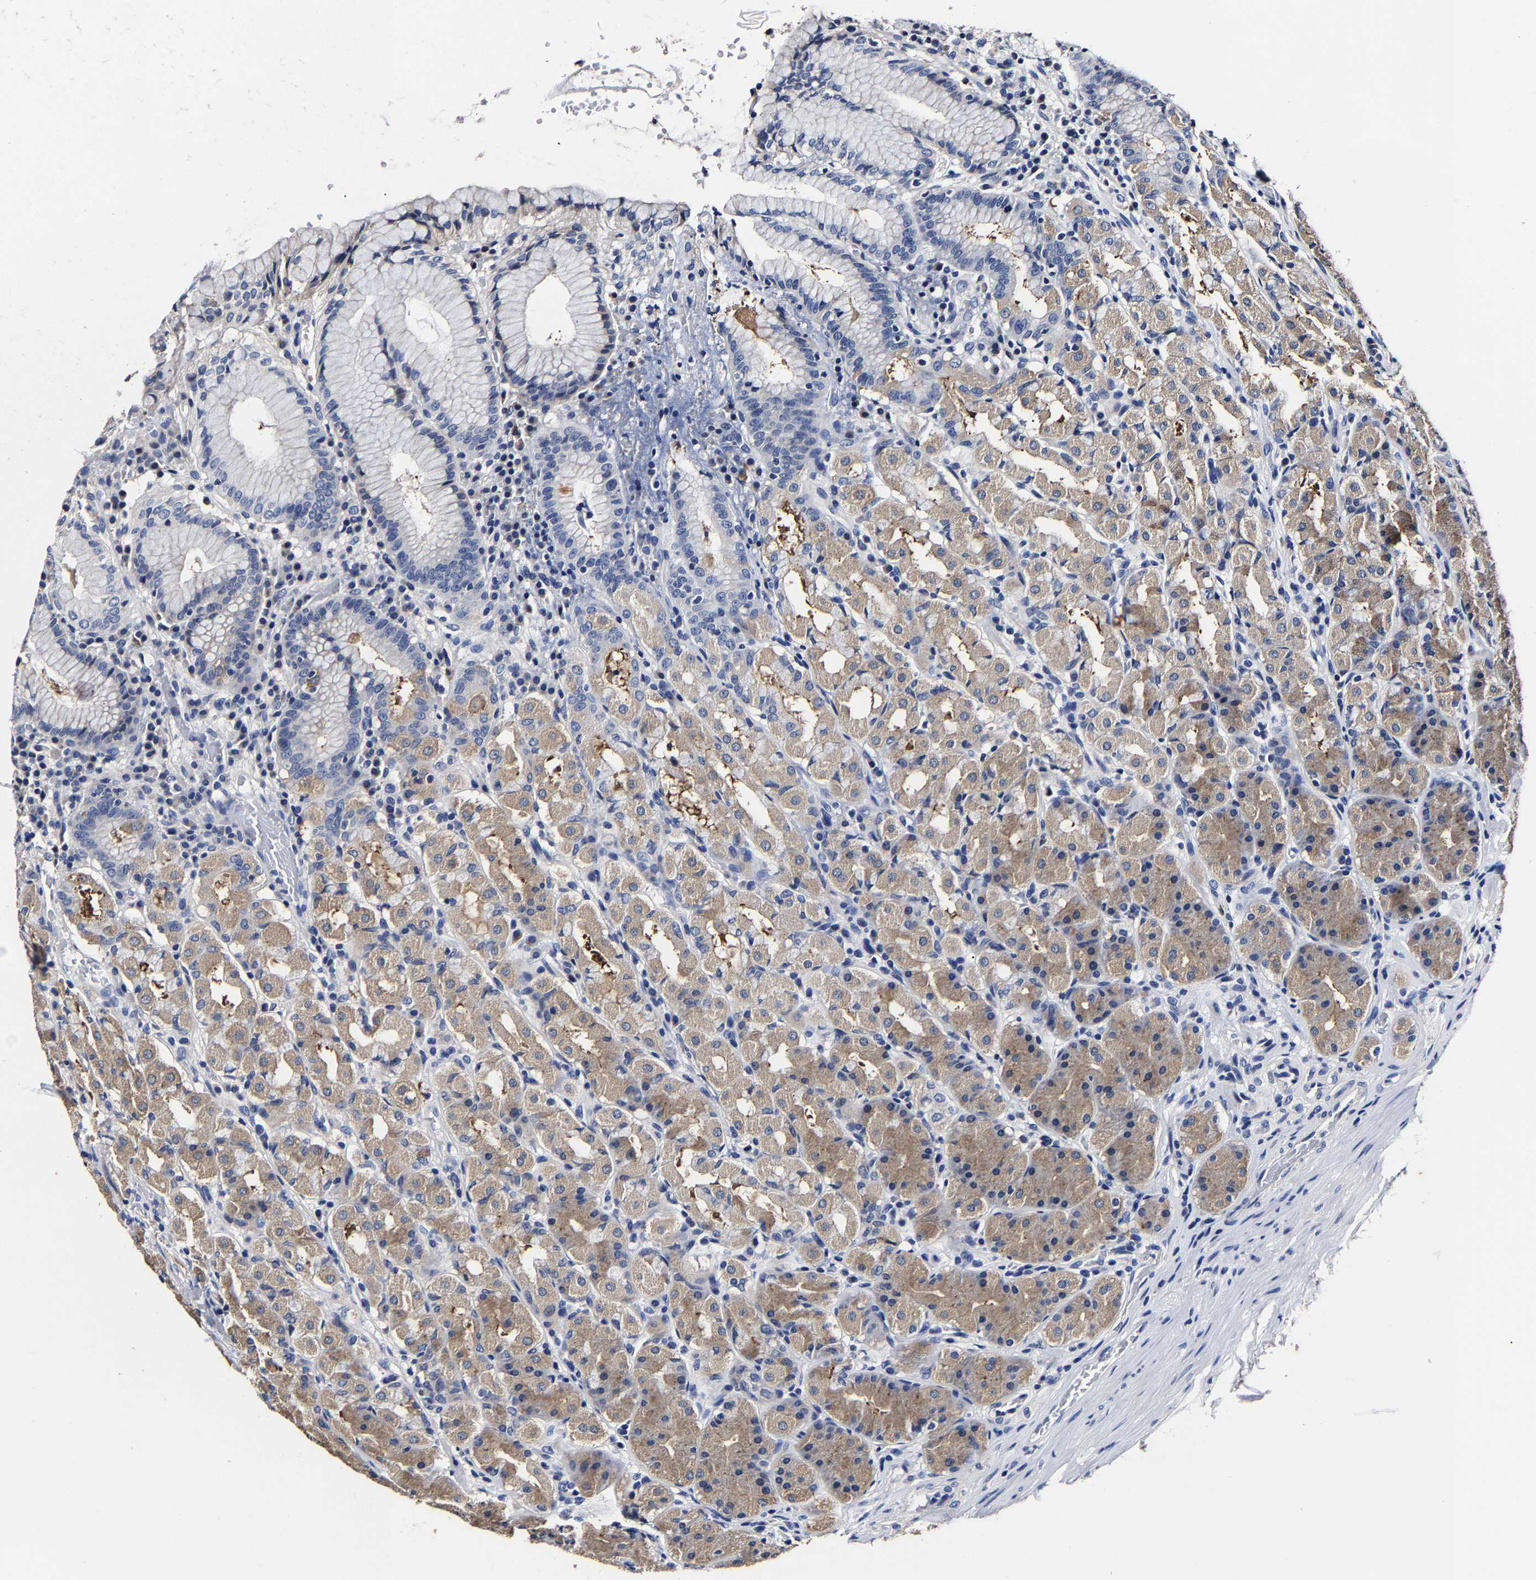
{"staining": {"intensity": "weak", "quantity": "25%-75%", "location": "cytoplasmic/membranous"}, "tissue": "stomach", "cell_type": "Glandular cells", "image_type": "normal", "snomed": [{"axis": "morphology", "description": "Normal tissue, NOS"}, {"axis": "topography", "description": "Stomach"}, {"axis": "topography", "description": "Stomach, lower"}], "caption": "This is an image of IHC staining of benign stomach, which shows weak staining in the cytoplasmic/membranous of glandular cells.", "gene": "AKAP4", "patient": {"sex": "female", "age": 56}}